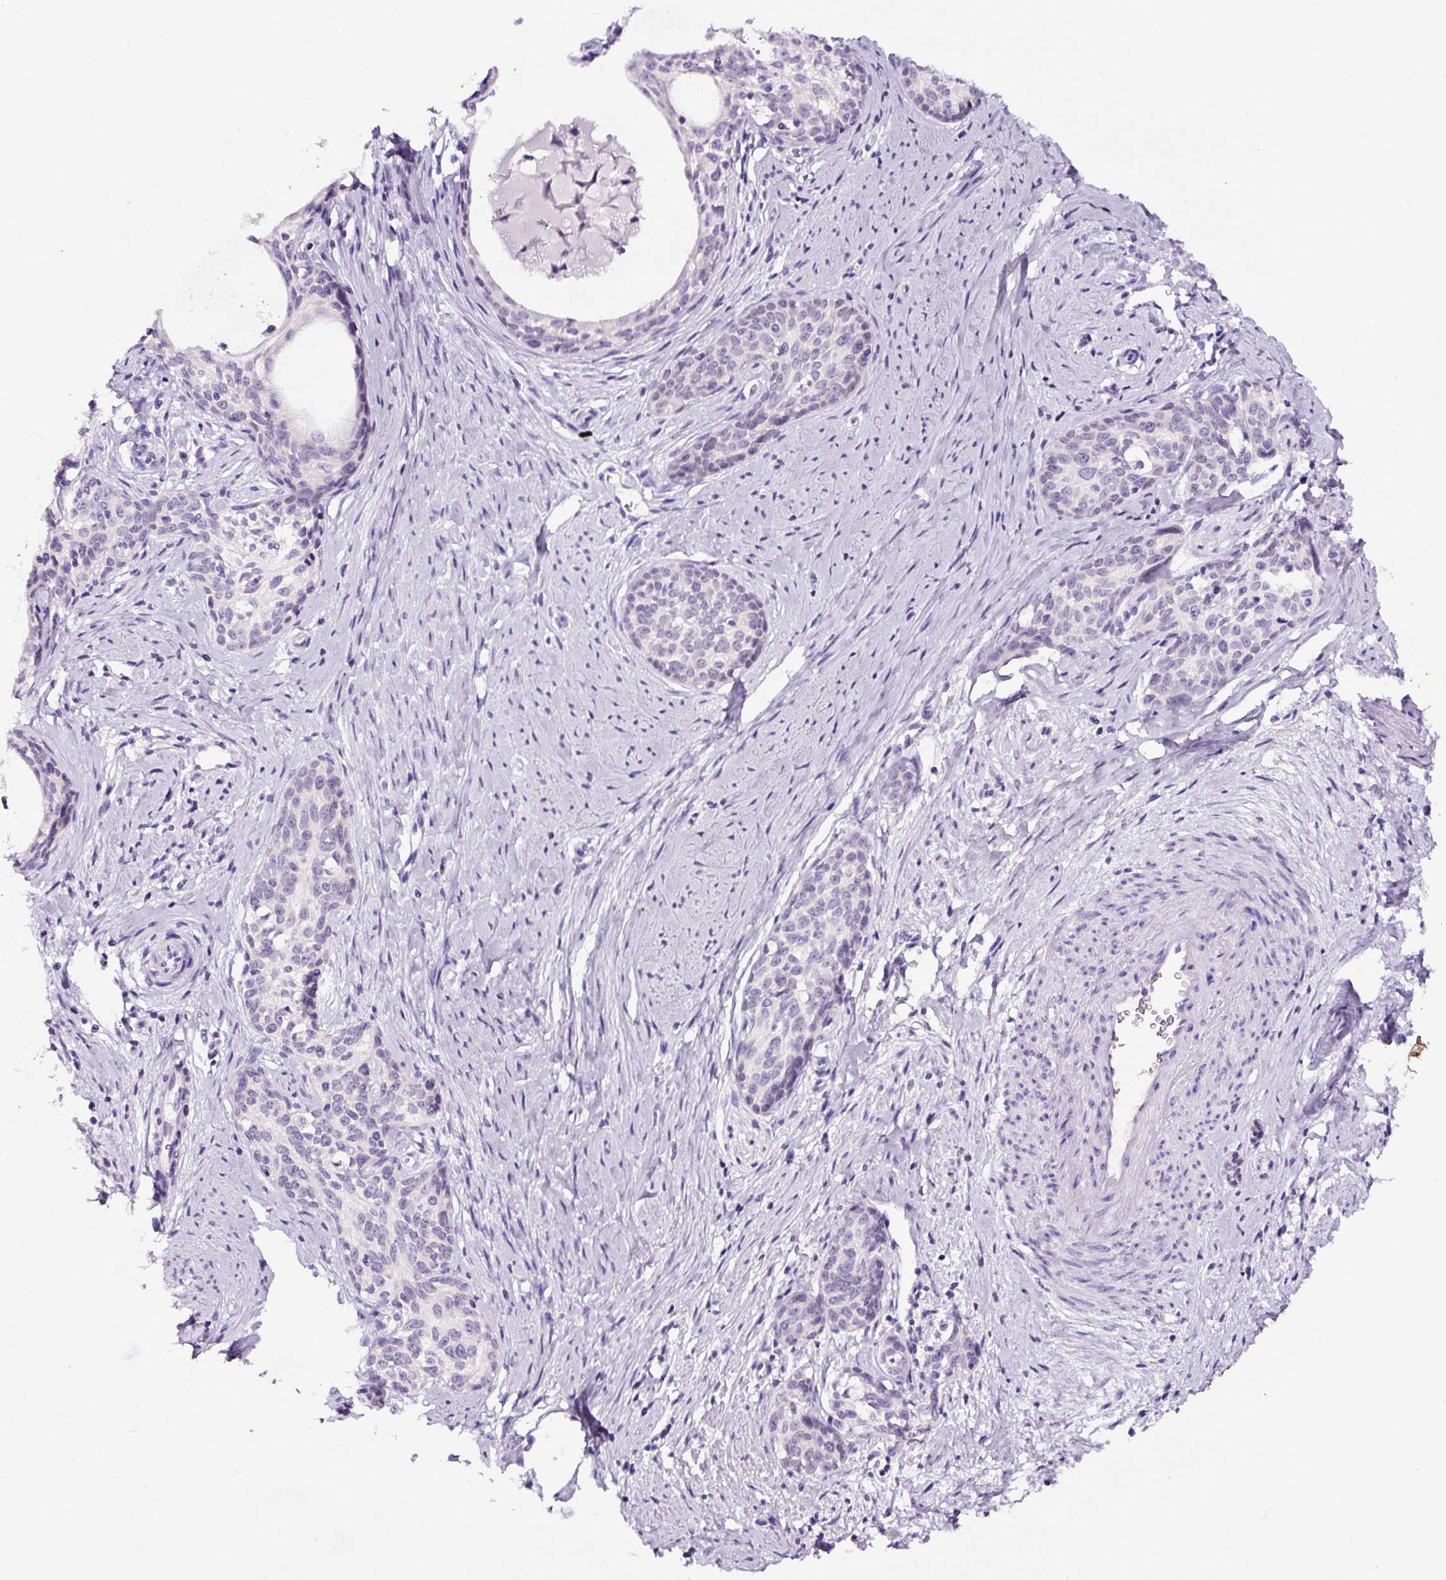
{"staining": {"intensity": "negative", "quantity": "none", "location": "none"}, "tissue": "cervical cancer", "cell_type": "Tumor cells", "image_type": "cancer", "snomed": [{"axis": "morphology", "description": "Squamous cell carcinoma, NOS"}, {"axis": "morphology", "description": "Adenocarcinoma, NOS"}, {"axis": "topography", "description": "Cervix"}], "caption": "High magnification brightfield microscopy of cervical cancer stained with DAB (3,3'-diaminobenzidine) (brown) and counterstained with hematoxylin (blue): tumor cells show no significant expression. Nuclei are stained in blue.", "gene": "SP8", "patient": {"sex": "female", "age": 52}}